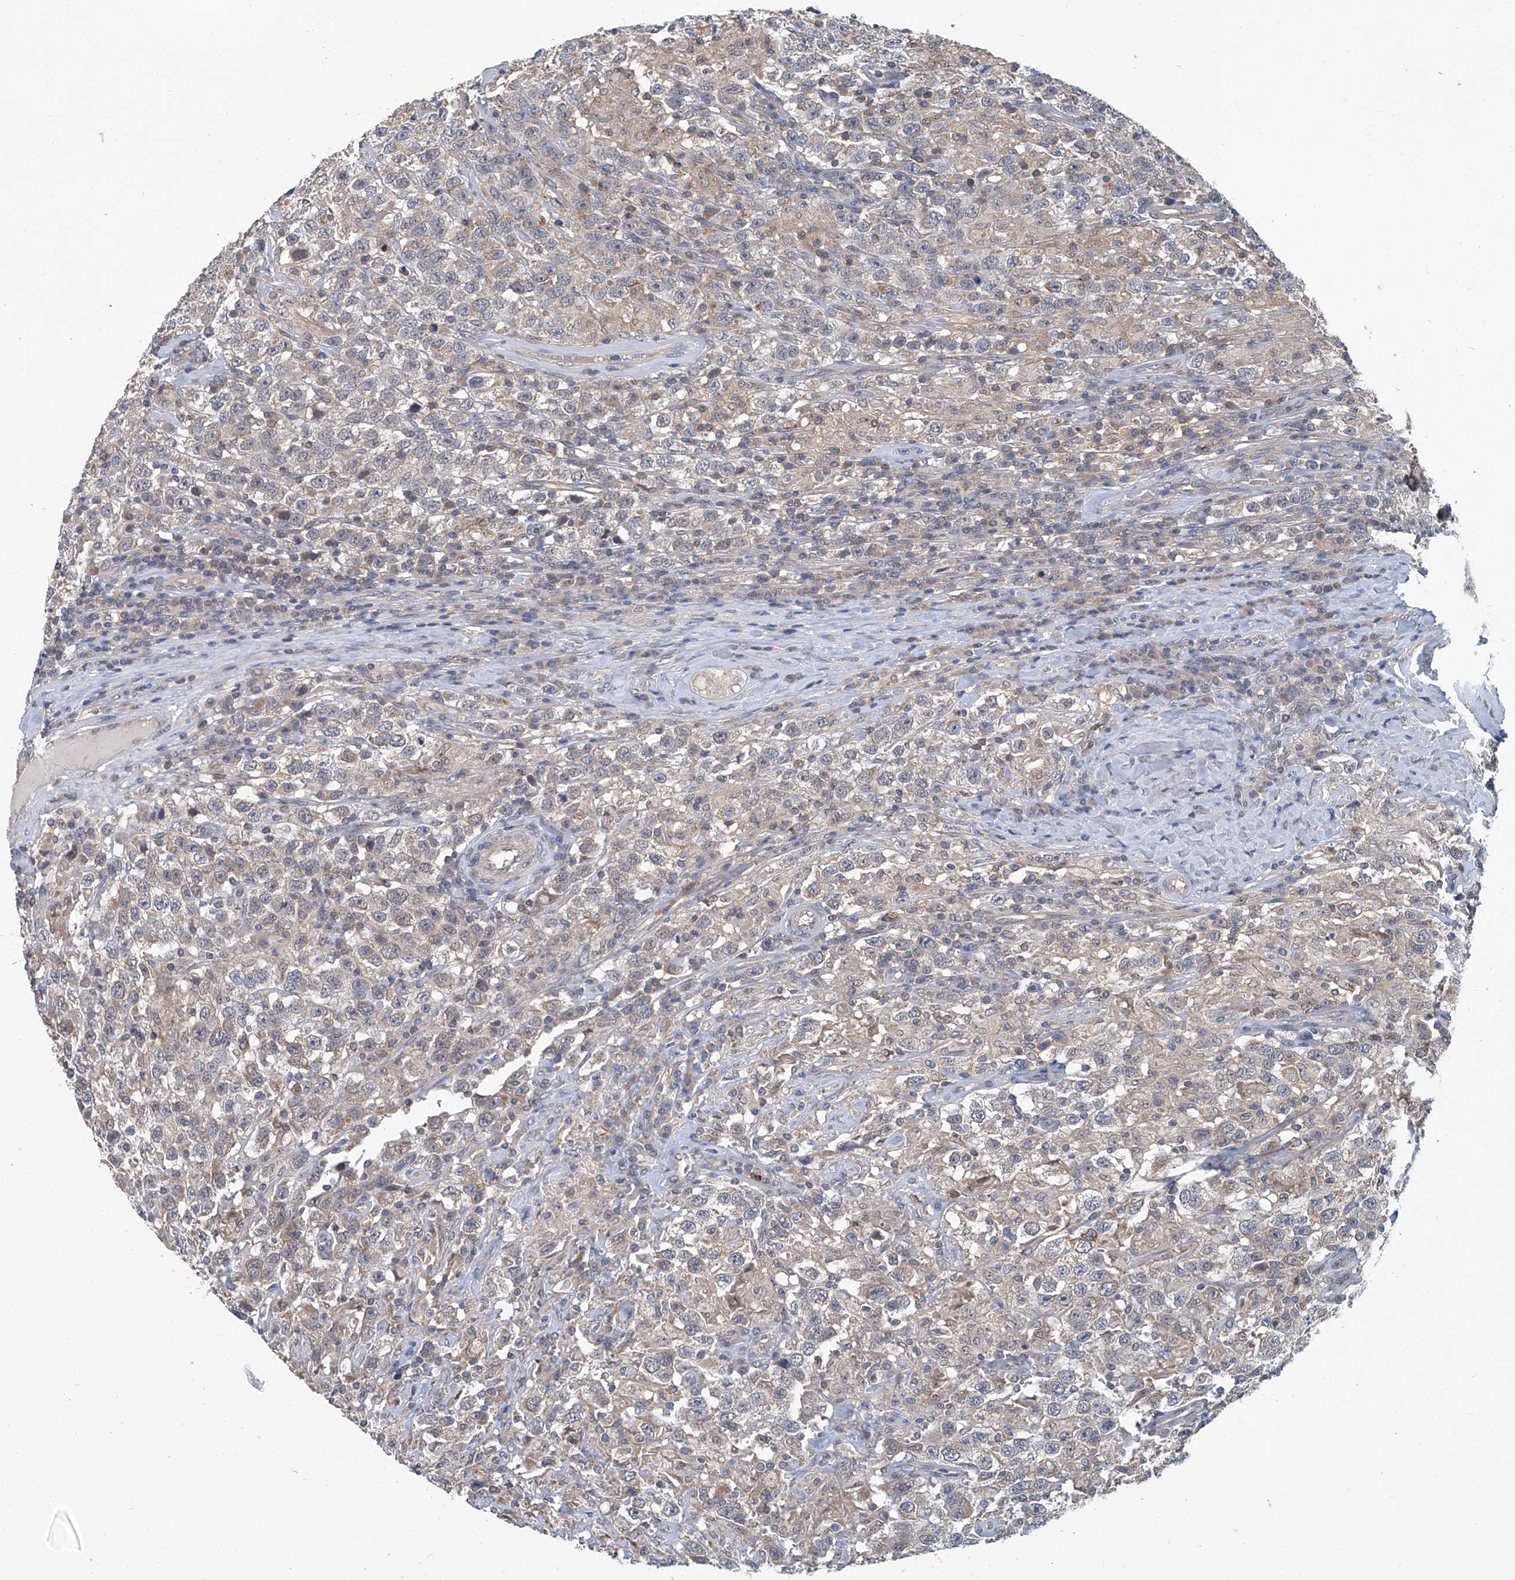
{"staining": {"intensity": "weak", "quantity": "<25%", "location": "cytoplasmic/membranous"}, "tissue": "testis cancer", "cell_type": "Tumor cells", "image_type": "cancer", "snomed": [{"axis": "morphology", "description": "Seminoma, NOS"}, {"axis": "topography", "description": "Testis"}], "caption": "Seminoma (testis) stained for a protein using IHC displays no positivity tumor cells.", "gene": "AKNAD1", "patient": {"sex": "male", "age": 41}}